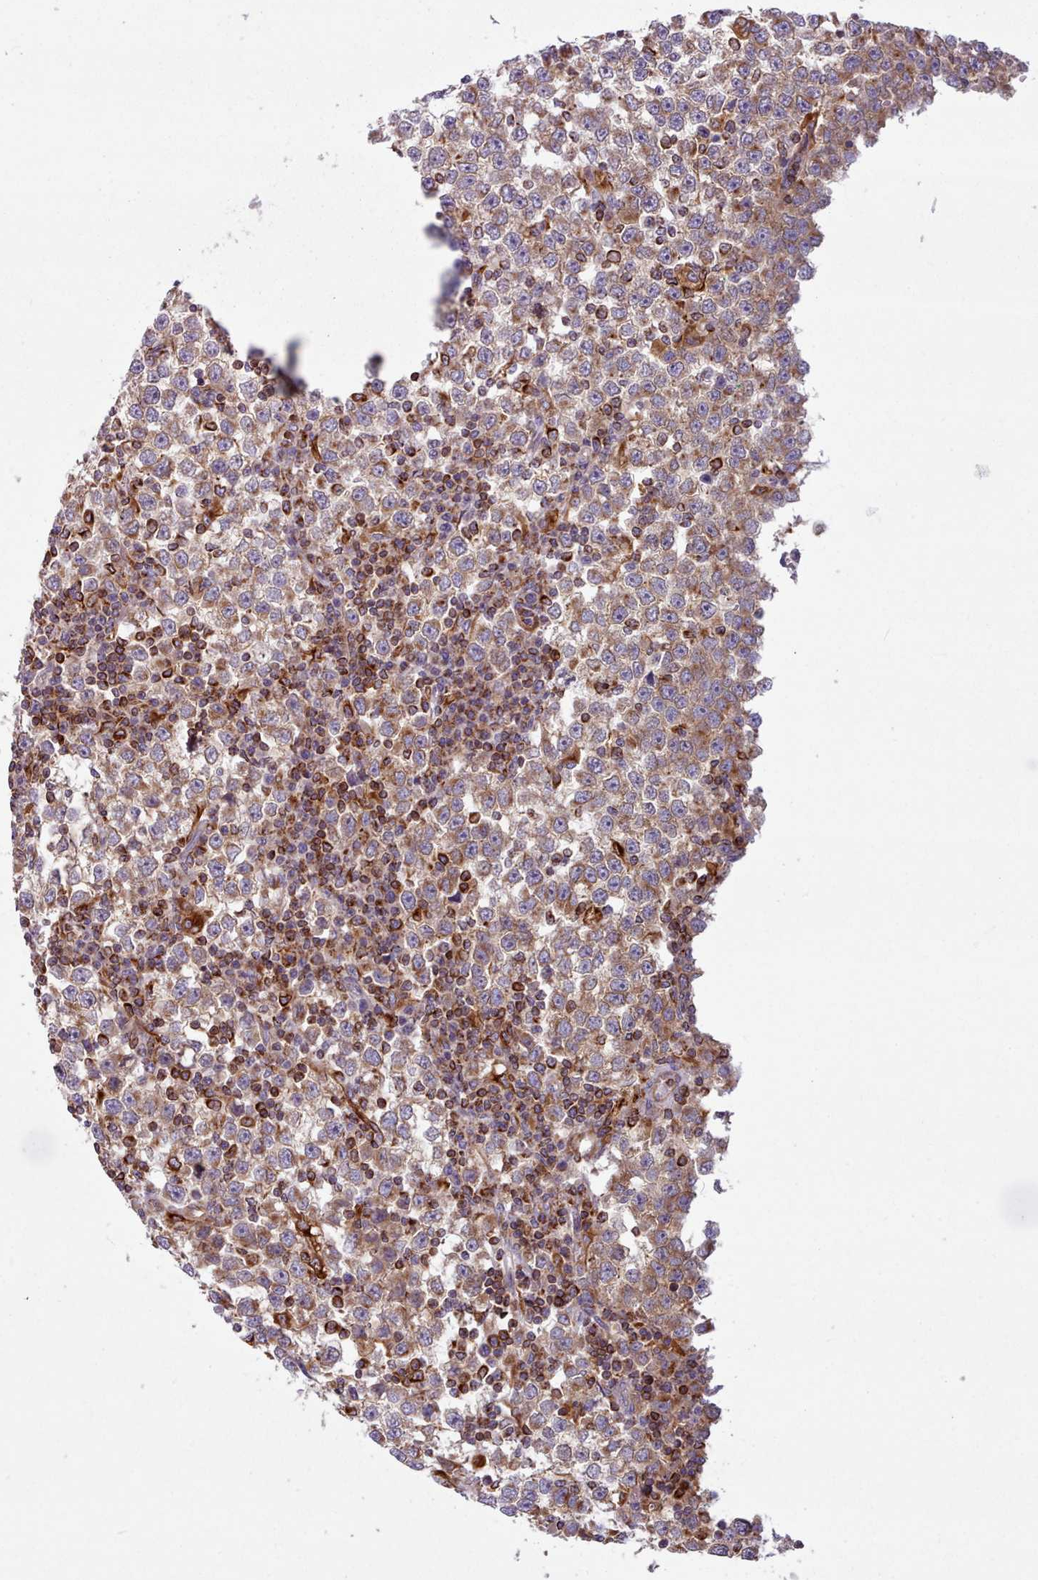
{"staining": {"intensity": "moderate", "quantity": ">75%", "location": "cytoplasmic/membranous"}, "tissue": "testis cancer", "cell_type": "Tumor cells", "image_type": "cancer", "snomed": [{"axis": "morphology", "description": "Seminoma, NOS"}, {"axis": "topography", "description": "Testis"}], "caption": "Brown immunohistochemical staining in human testis seminoma shows moderate cytoplasmic/membranous positivity in approximately >75% of tumor cells.", "gene": "CRYBG1", "patient": {"sex": "male", "age": 65}}